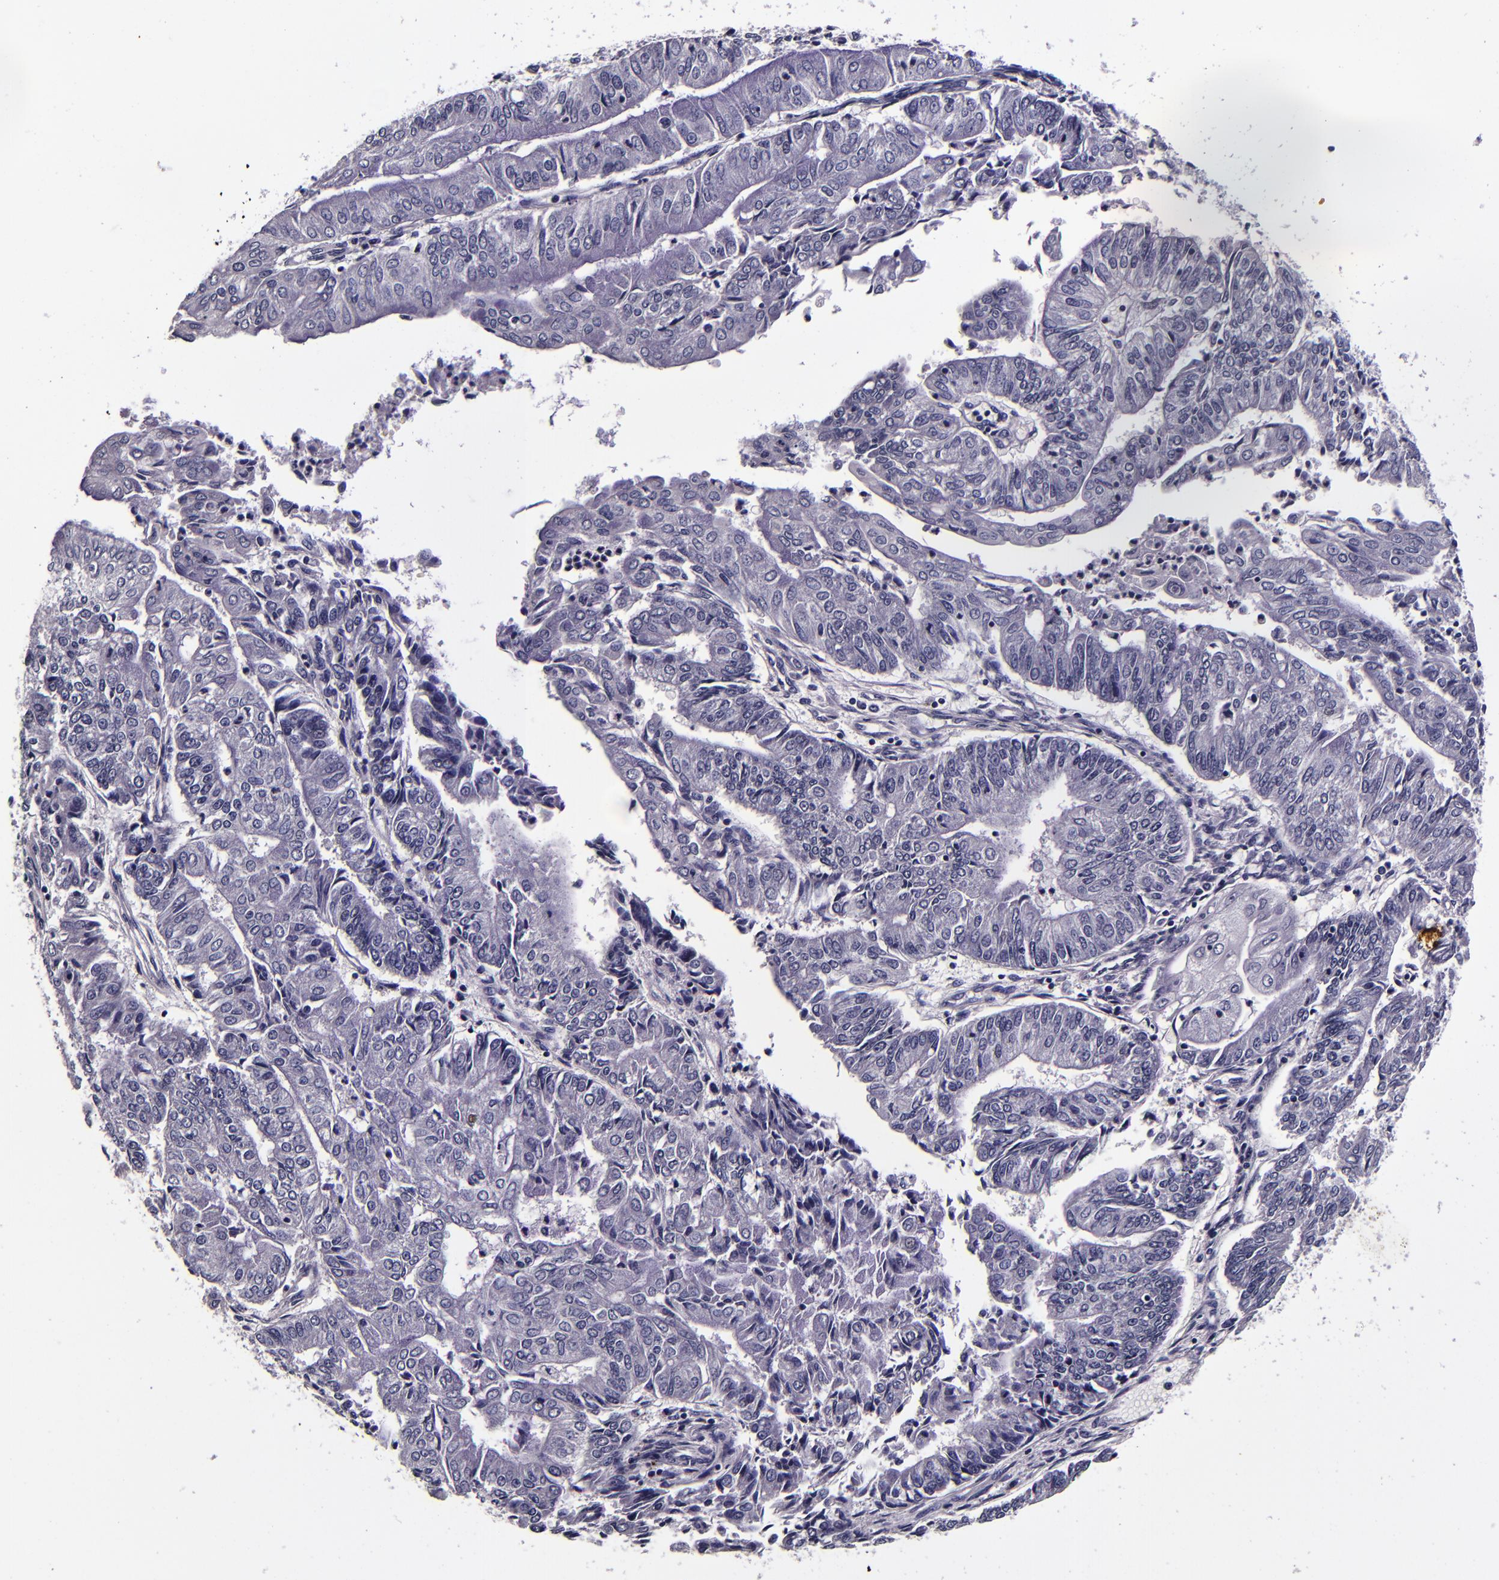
{"staining": {"intensity": "negative", "quantity": "none", "location": "none"}, "tissue": "endometrial cancer", "cell_type": "Tumor cells", "image_type": "cancer", "snomed": [{"axis": "morphology", "description": "Adenocarcinoma, NOS"}, {"axis": "topography", "description": "Endometrium"}], "caption": "Immunohistochemical staining of adenocarcinoma (endometrial) shows no significant positivity in tumor cells.", "gene": "FBN1", "patient": {"sex": "female", "age": 59}}